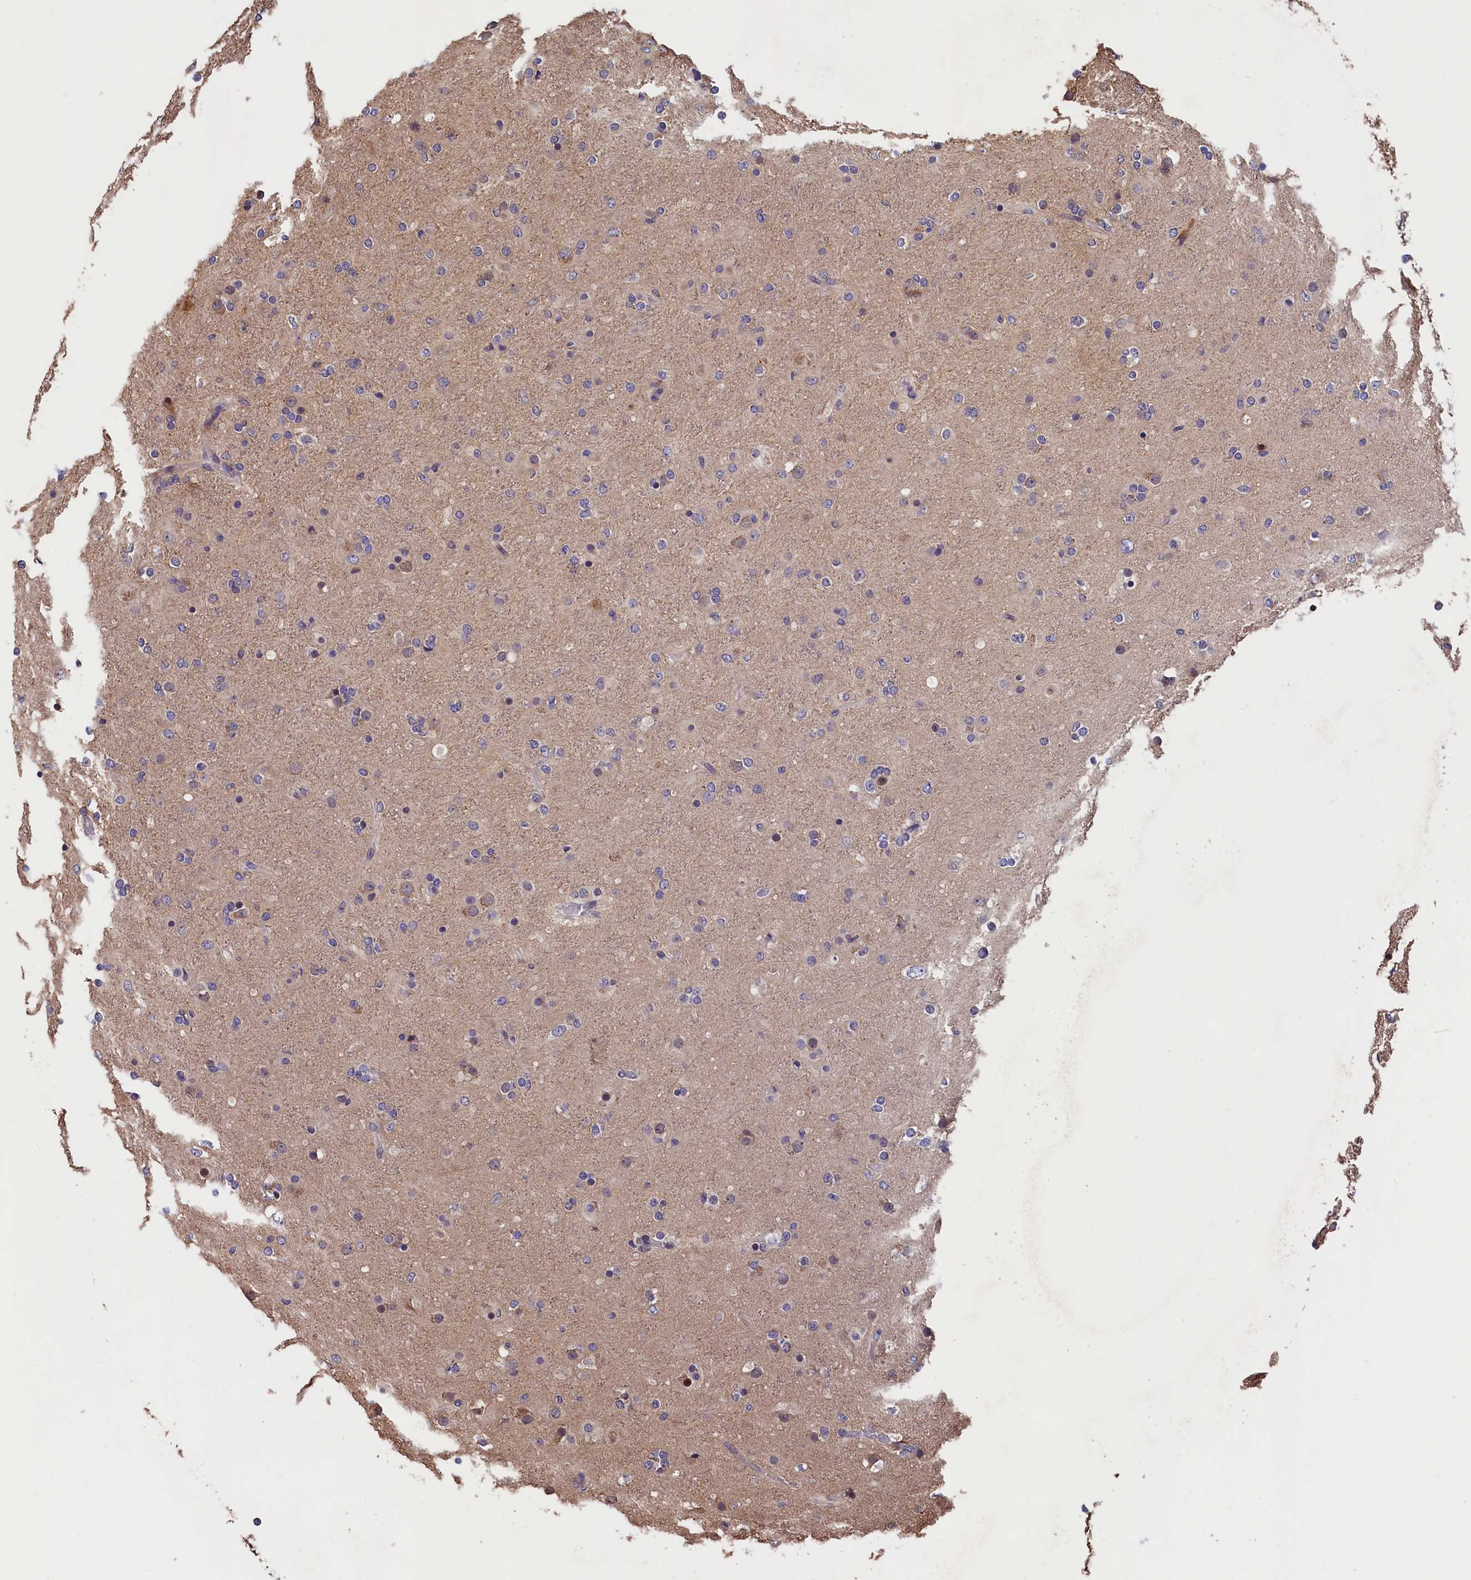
{"staining": {"intensity": "negative", "quantity": "none", "location": "none"}, "tissue": "glioma", "cell_type": "Tumor cells", "image_type": "cancer", "snomed": [{"axis": "morphology", "description": "Glioma, malignant, Low grade"}, {"axis": "topography", "description": "Brain"}], "caption": "A high-resolution micrograph shows immunohistochemistry staining of malignant glioma (low-grade), which demonstrates no significant expression in tumor cells.", "gene": "TMEM116", "patient": {"sex": "male", "age": 65}}